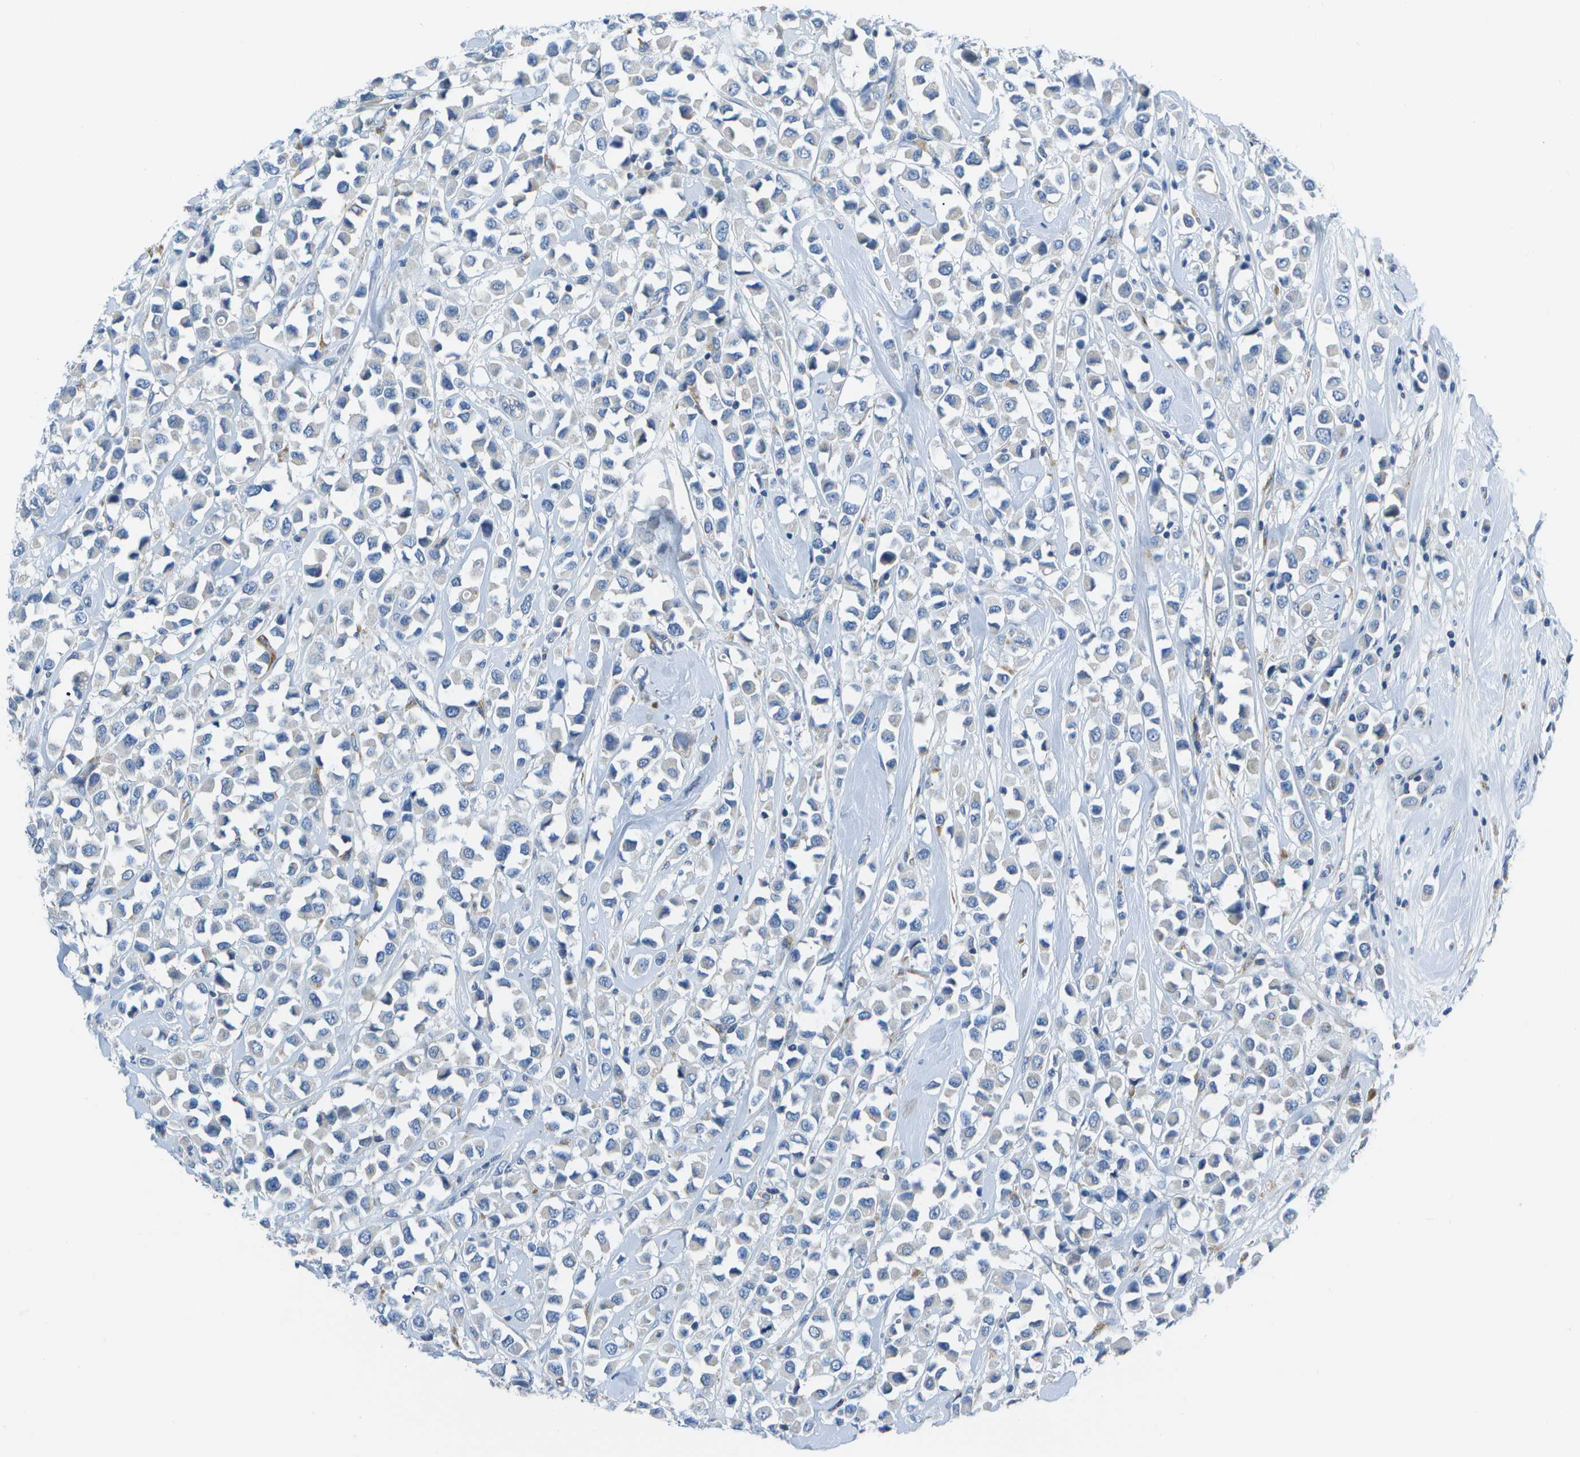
{"staining": {"intensity": "negative", "quantity": "none", "location": "none"}, "tissue": "breast cancer", "cell_type": "Tumor cells", "image_type": "cancer", "snomed": [{"axis": "morphology", "description": "Duct carcinoma"}, {"axis": "topography", "description": "Breast"}], "caption": "DAB immunohistochemical staining of breast cancer (invasive ductal carcinoma) shows no significant positivity in tumor cells.", "gene": "DCT", "patient": {"sex": "female", "age": 61}}